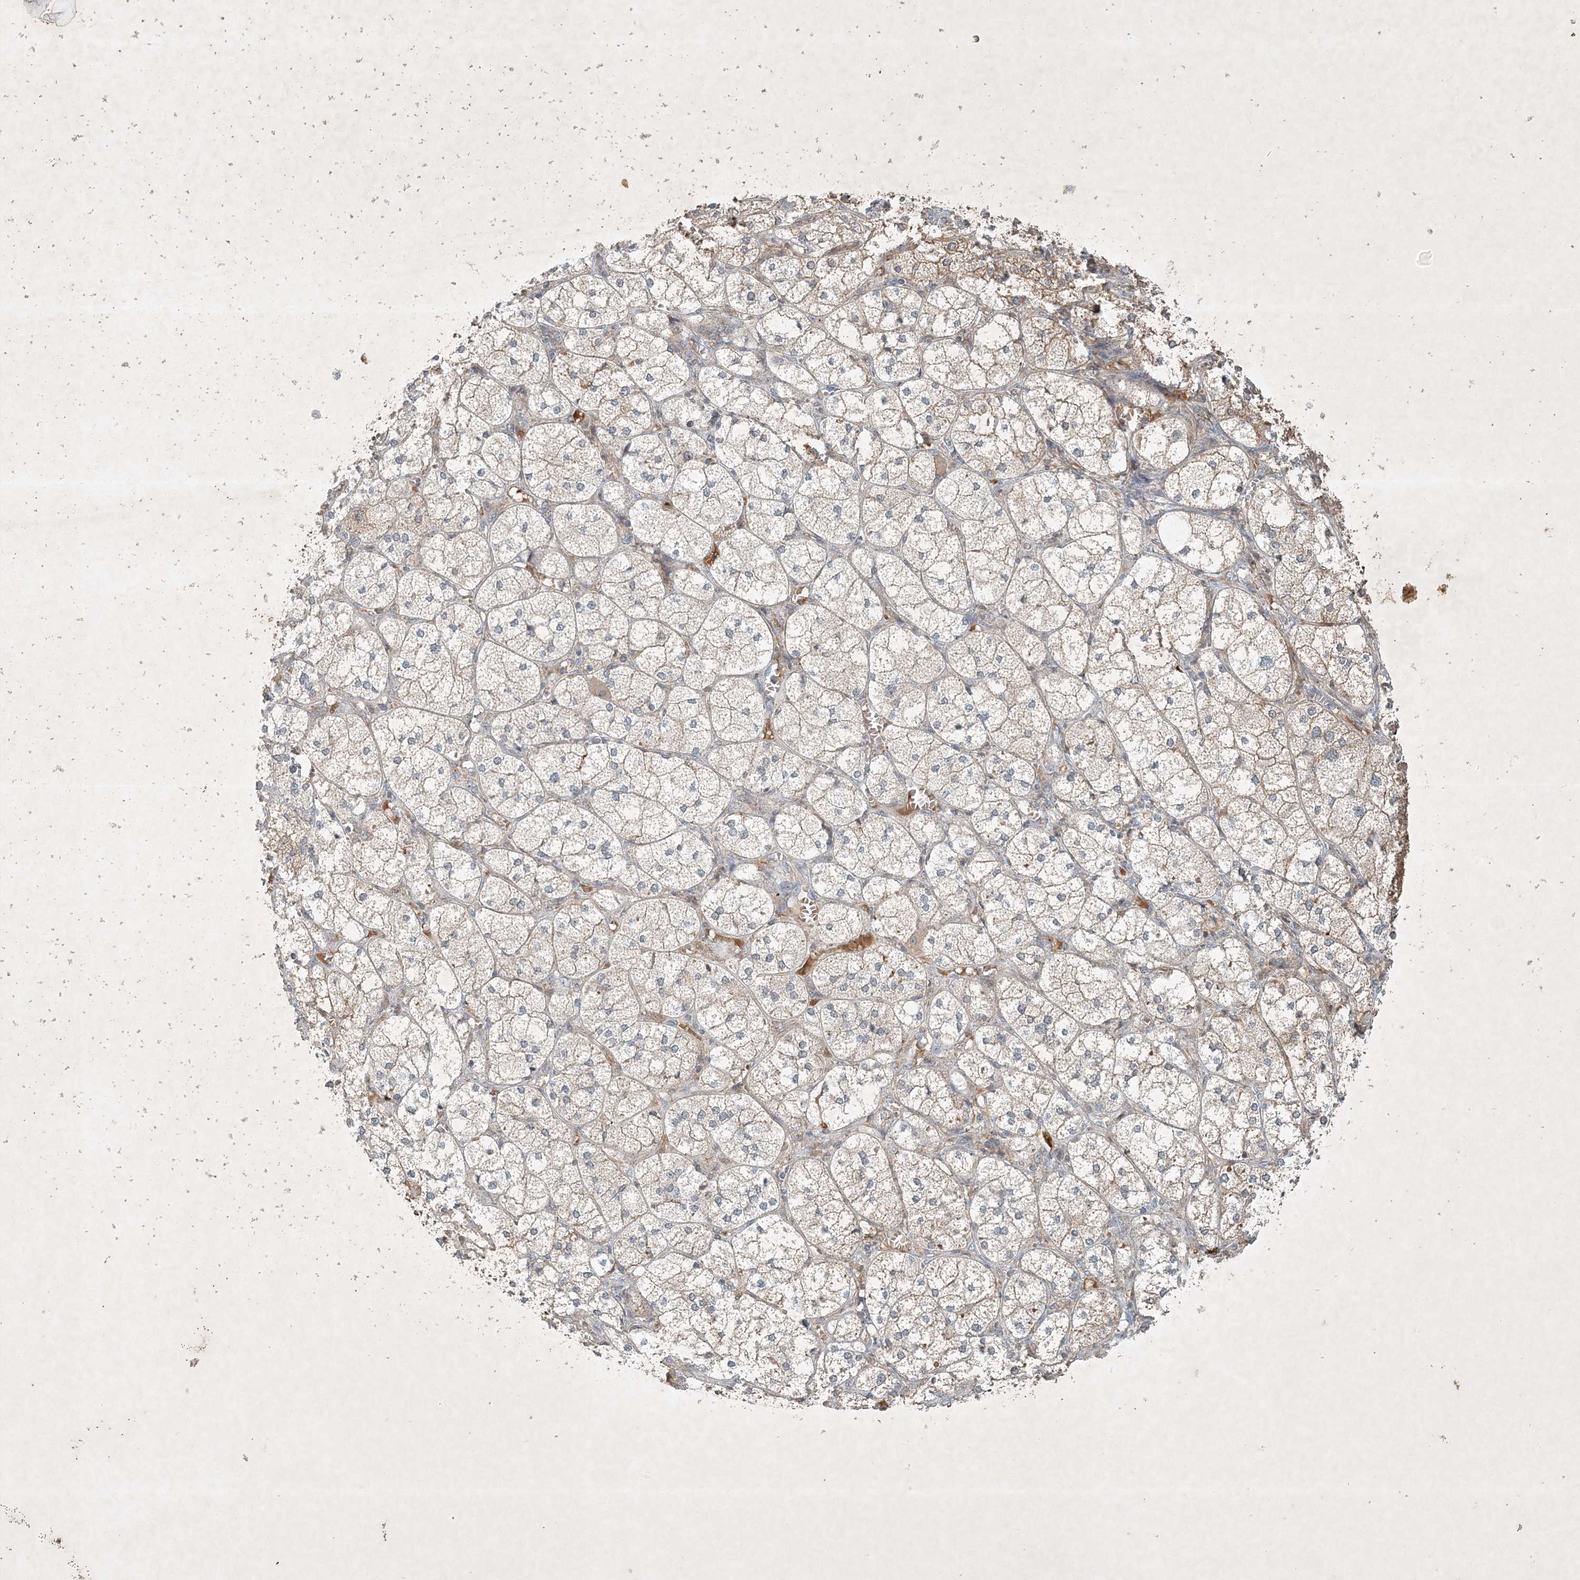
{"staining": {"intensity": "moderate", "quantity": "25%-75%", "location": "cytoplasmic/membranous"}, "tissue": "adrenal gland", "cell_type": "Glandular cells", "image_type": "normal", "snomed": [{"axis": "morphology", "description": "Normal tissue, NOS"}, {"axis": "topography", "description": "Adrenal gland"}], "caption": "Protein expression analysis of benign adrenal gland reveals moderate cytoplasmic/membranous staining in approximately 25%-75% of glandular cells.", "gene": "TNFAIP6", "patient": {"sex": "female", "age": 61}}